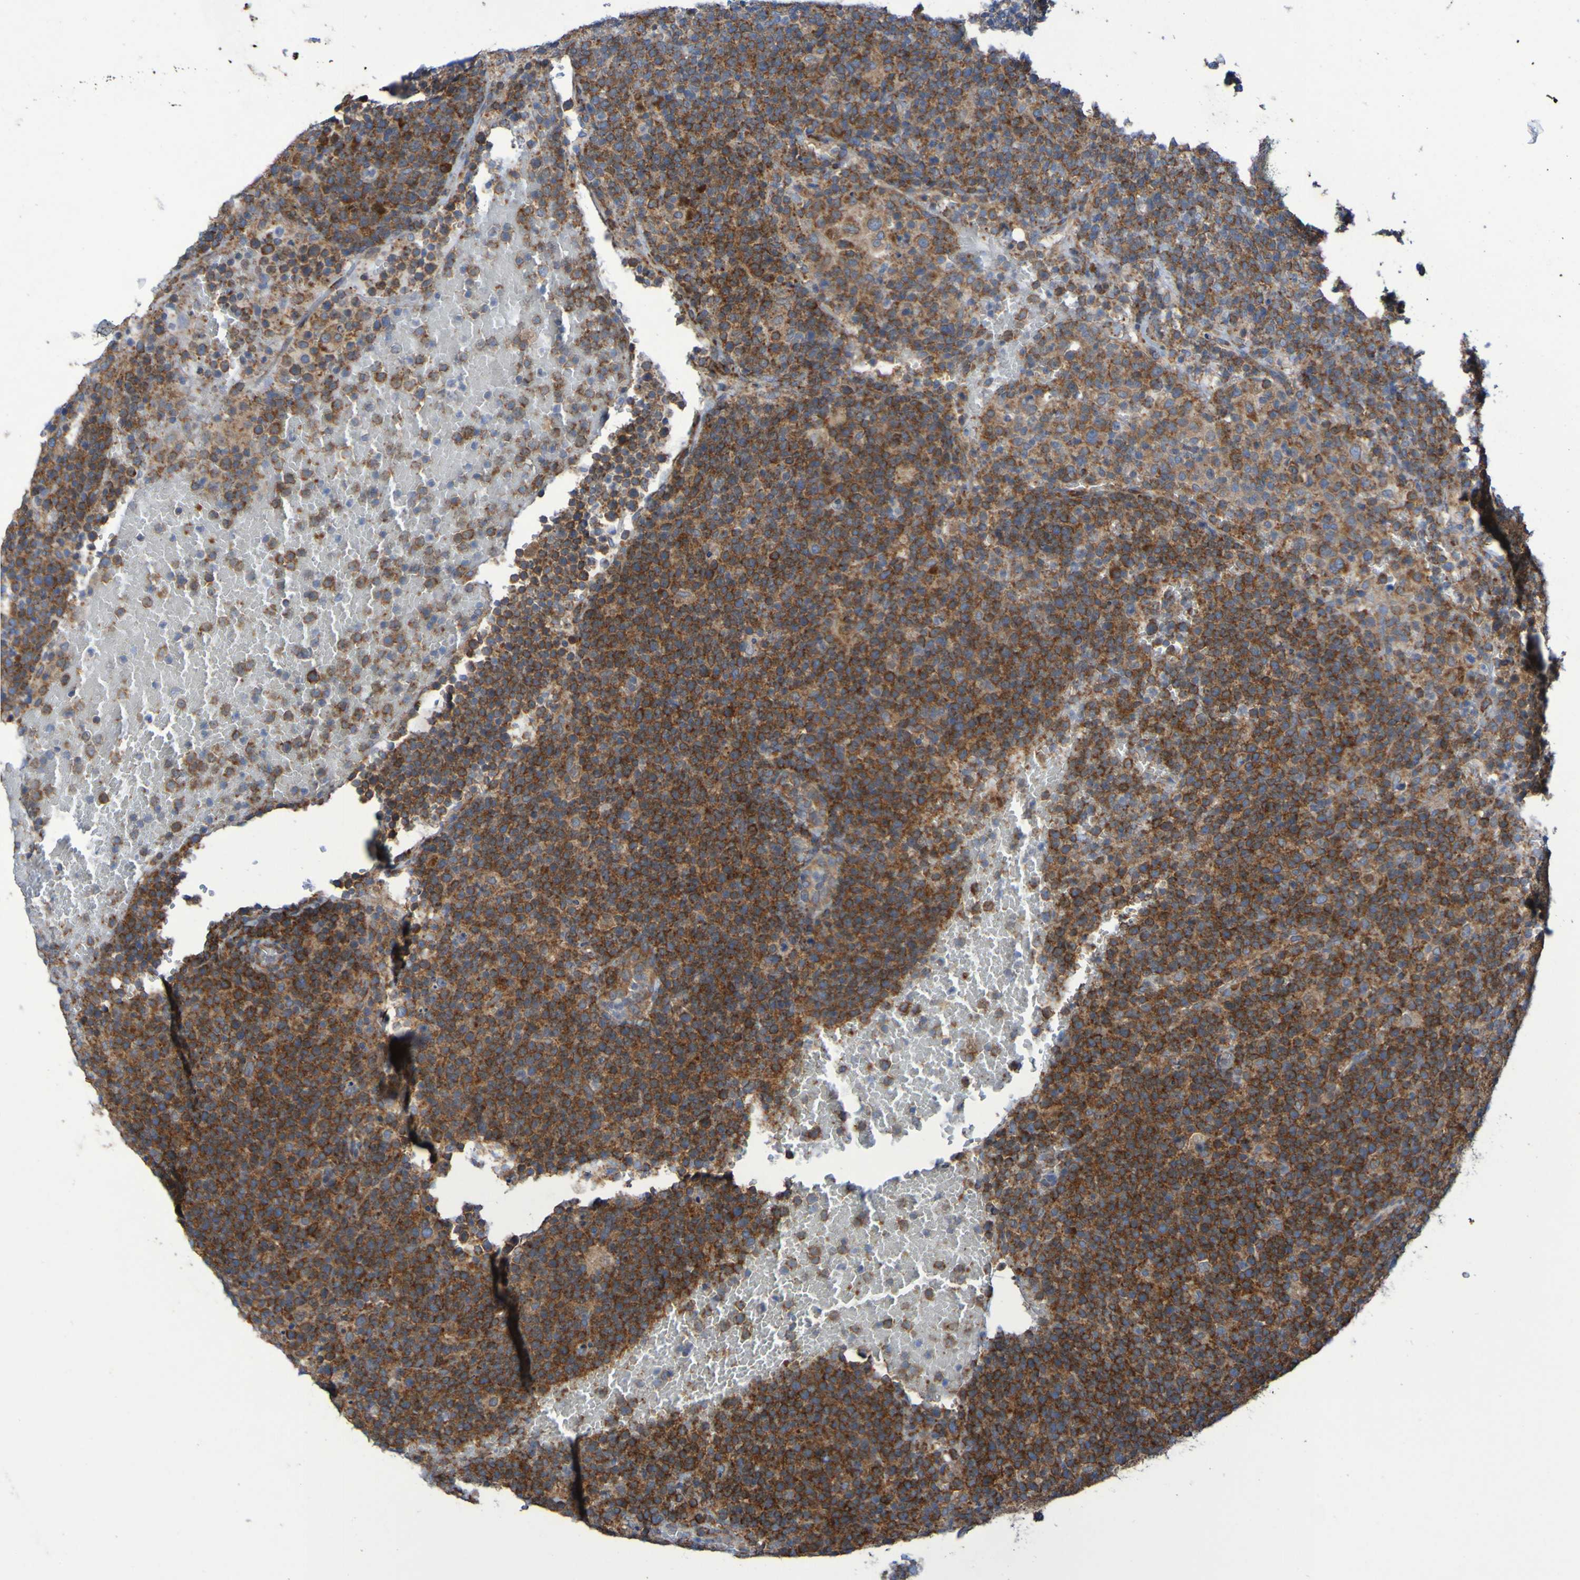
{"staining": {"intensity": "strong", "quantity": ">75%", "location": "cytoplasmic/membranous"}, "tissue": "lymphoma", "cell_type": "Tumor cells", "image_type": "cancer", "snomed": [{"axis": "morphology", "description": "Malignant lymphoma, non-Hodgkin's type, Low grade"}, {"axis": "topography", "description": "Spleen"}], "caption": "The photomicrograph exhibits immunohistochemical staining of malignant lymphoma, non-Hodgkin's type (low-grade). There is strong cytoplasmic/membranous expression is seen in approximately >75% of tumor cells.", "gene": "FKBP3", "patient": {"sex": "female", "age": 77}}